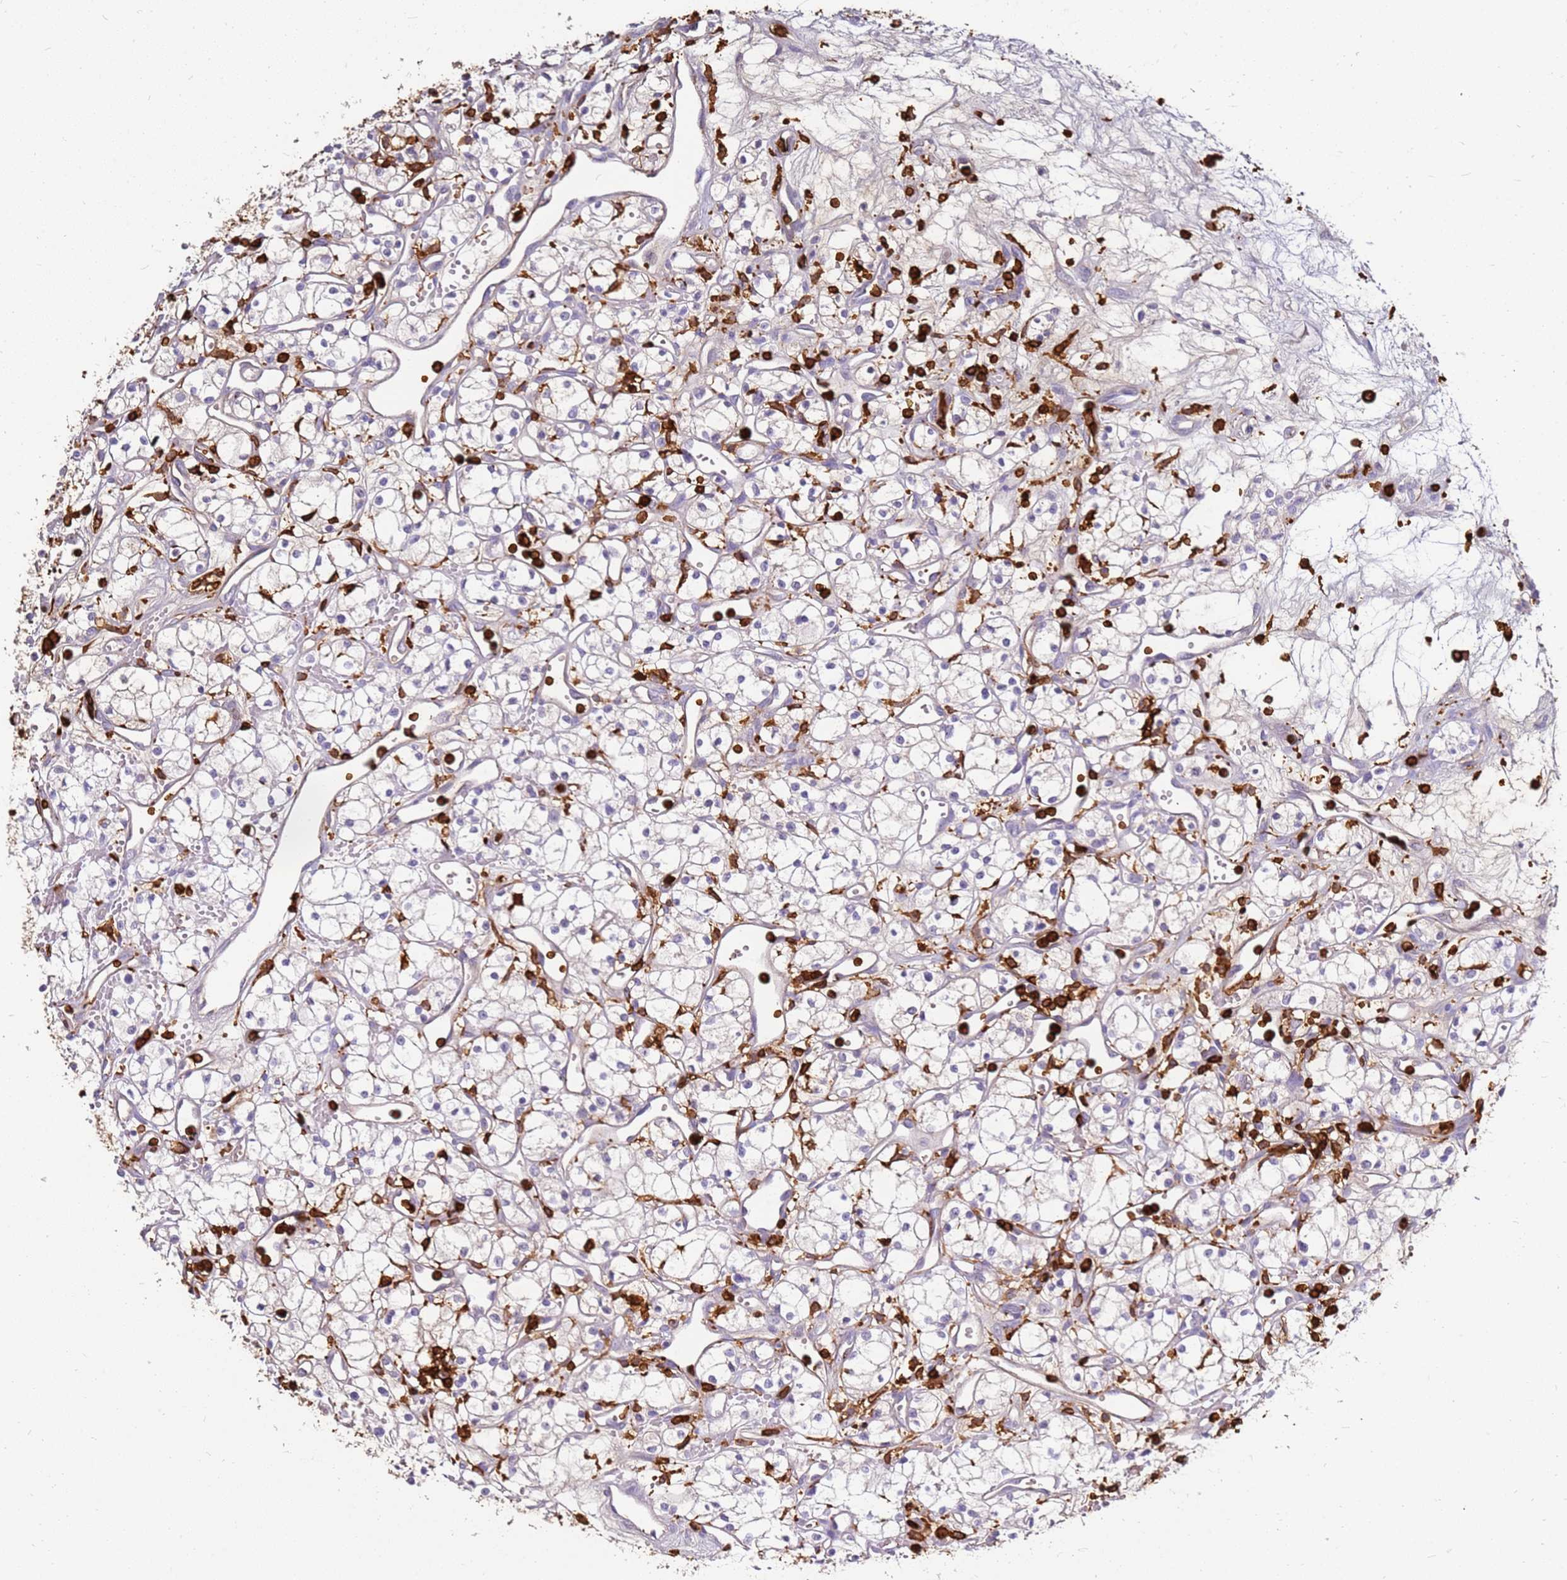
{"staining": {"intensity": "negative", "quantity": "none", "location": "none"}, "tissue": "renal cancer", "cell_type": "Tumor cells", "image_type": "cancer", "snomed": [{"axis": "morphology", "description": "Adenocarcinoma, NOS"}, {"axis": "topography", "description": "Kidney"}], "caption": "An immunohistochemistry photomicrograph of renal cancer is shown. There is no staining in tumor cells of renal cancer.", "gene": "CORO1A", "patient": {"sex": "male", "age": 59}}